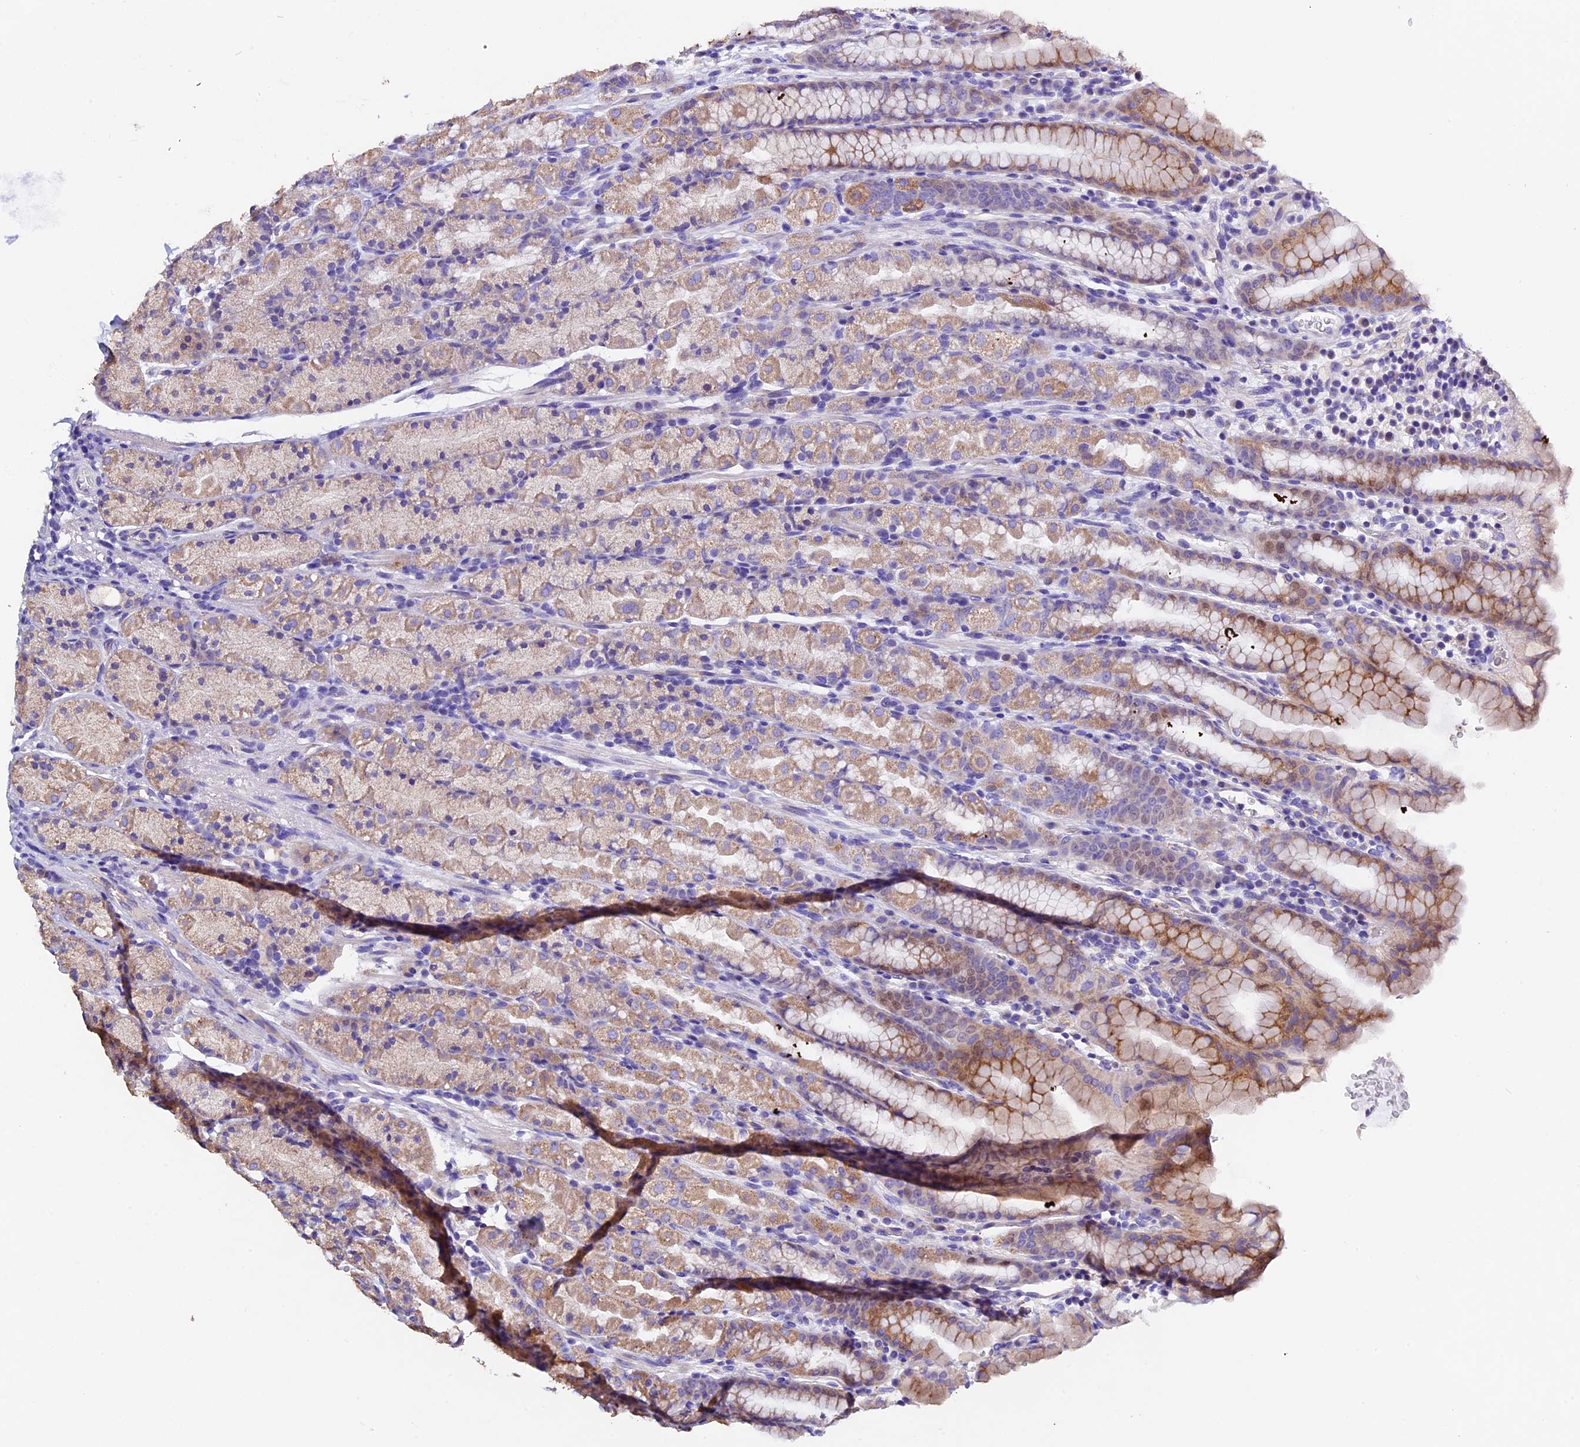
{"staining": {"intensity": "moderate", "quantity": "25%-75%", "location": "cytoplasmic/membranous"}, "tissue": "stomach", "cell_type": "Glandular cells", "image_type": "normal", "snomed": [{"axis": "morphology", "description": "Normal tissue, NOS"}, {"axis": "topography", "description": "Stomach, upper"}, {"axis": "topography", "description": "Stomach, lower"}, {"axis": "topography", "description": "Small intestine"}], "caption": "Stomach was stained to show a protein in brown. There is medium levels of moderate cytoplasmic/membranous expression in about 25%-75% of glandular cells. The staining was performed using DAB (3,3'-diaminobenzidine) to visualize the protein expression in brown, while the nuclei were stained in blue with hematoxylin (Magnification: 20x).", "gene": "FBXW9", "patient": {"sex": "male", "age": 68}}